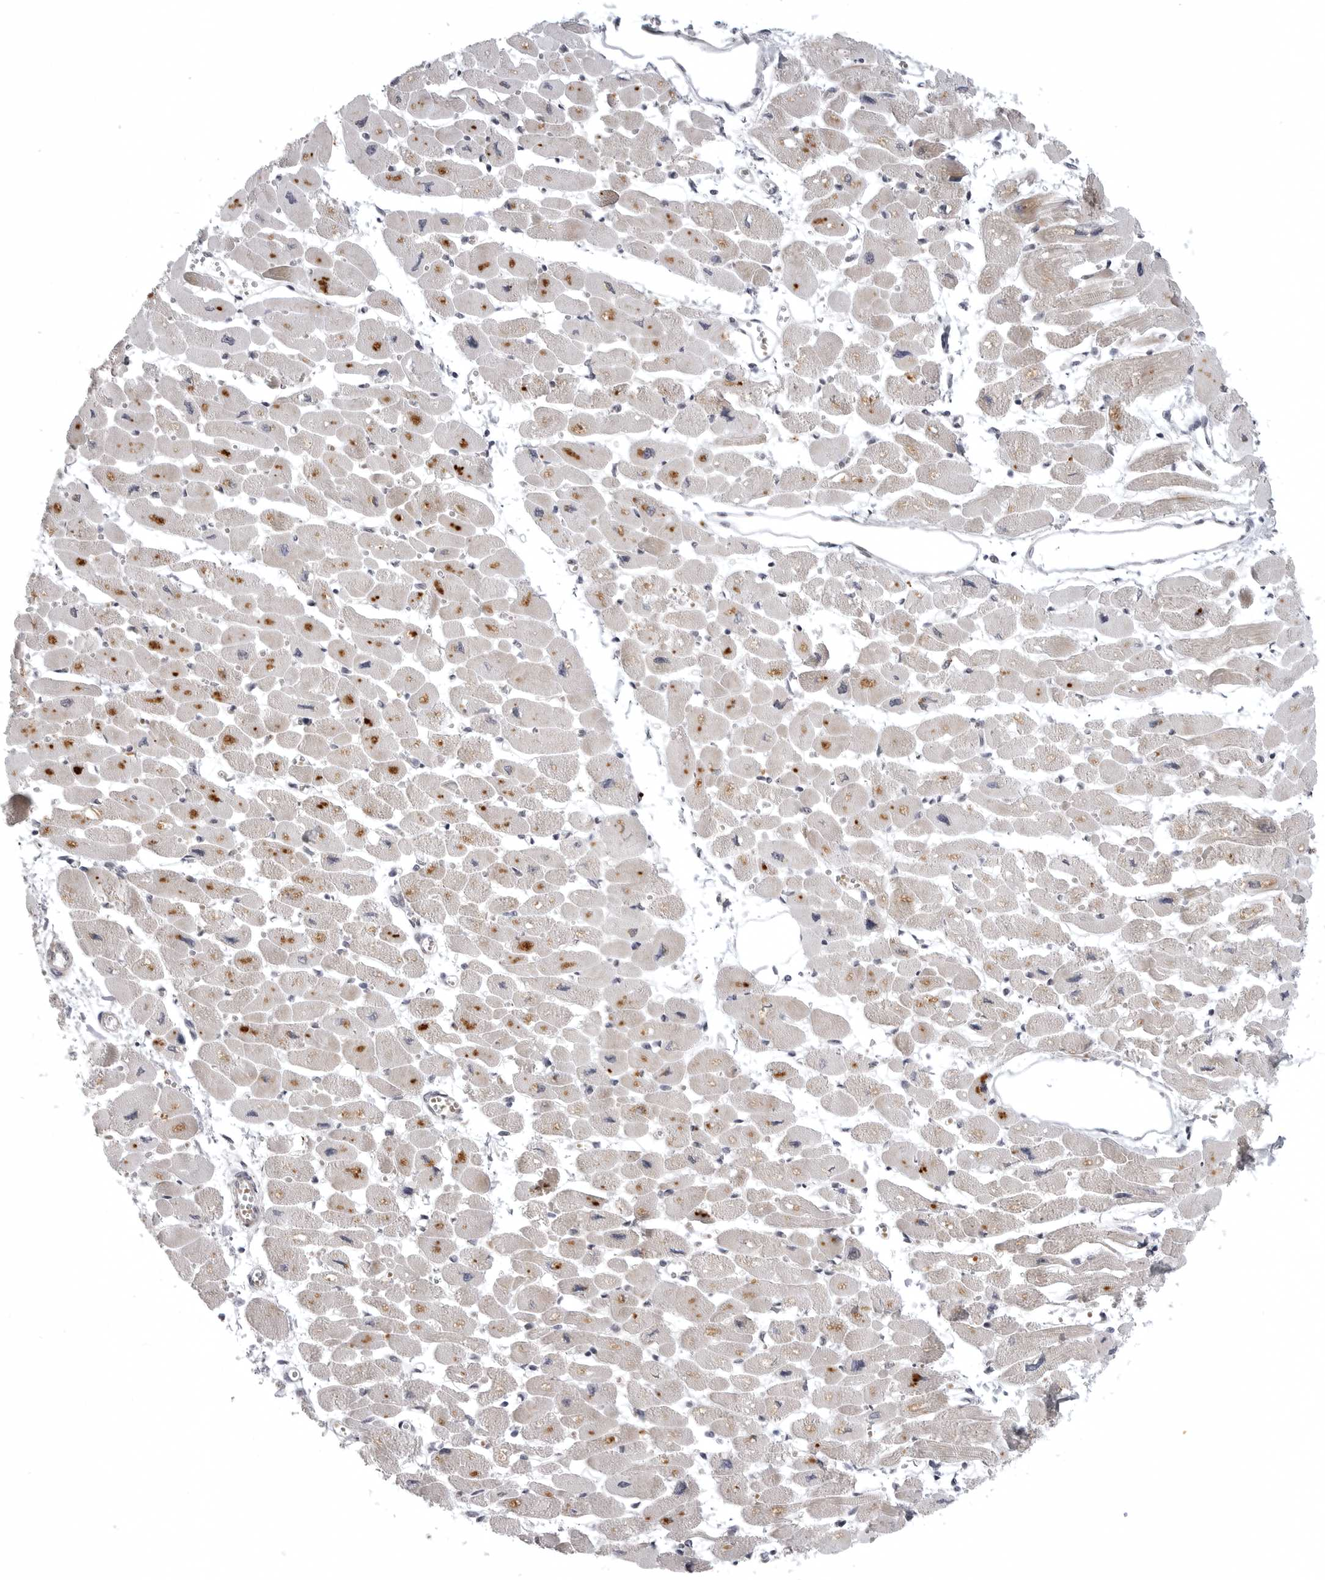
{"staining": {"intensity": "moderate", "quantity": ">75%", "location": "cytoplasmic/membranous"}, "tissue": "heart muscle", "cell_type": "Cardiomyocytes", "image_type": "normal", "snomed": [{"axis": "morphology", "description": "Normal tissue, NOS"}, {"axis": "topography", "description": "Heart"}], "caption": "IHC histopathology image of benign heart muscle stained for a protein (brown), which displays medium levels of moderate cytoplasmic/membranous expression in approximately >75% of cardiomyocytes.", "gene": "CD300LD", "patient": {"sex": "female", "age": 54}}